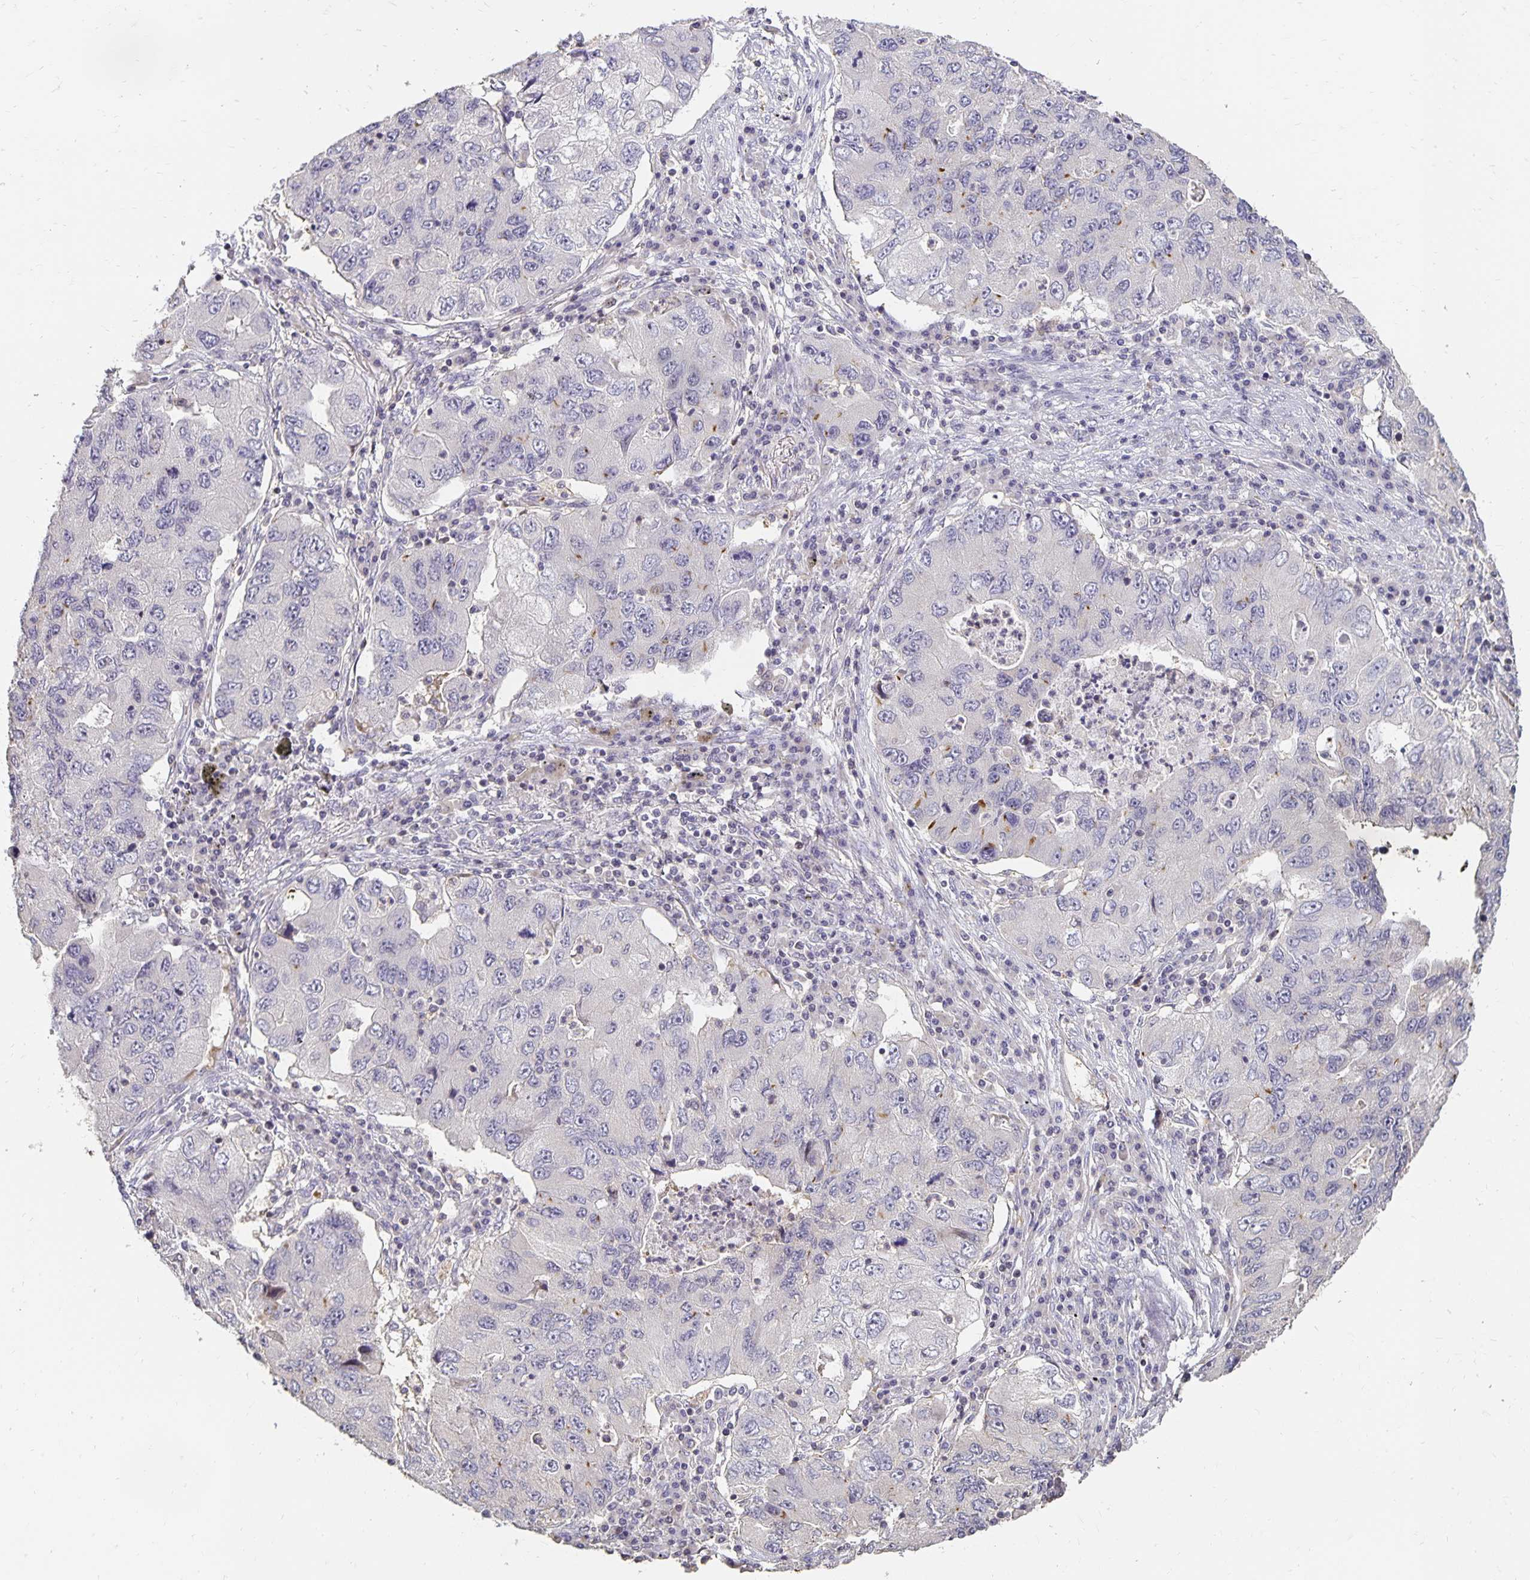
{"staining": {"intensity": "negative", "quantity": "none", "location": "none"}, "tissue": "lung cancer", "cell_type": "Tumor cells", "image_type": "cancer", "snomed": [{"axis": "morphology", "description": "Adenocarcinoma, NOS"}, {"axis": "morphology", "description": "Adenocarcinoma, metastatic, NOS"}, {"axis": "topography", "description": "Lymph node"}, {"axis": "topography", "description": "Lung"}], "caption": "IHC micrograph of human adenocarcinoma (lung) stained for a protein (brown), which displays no expression in tumor cells.", "gene": "CST6", "patient": {"sex": "female", "age": 54}}